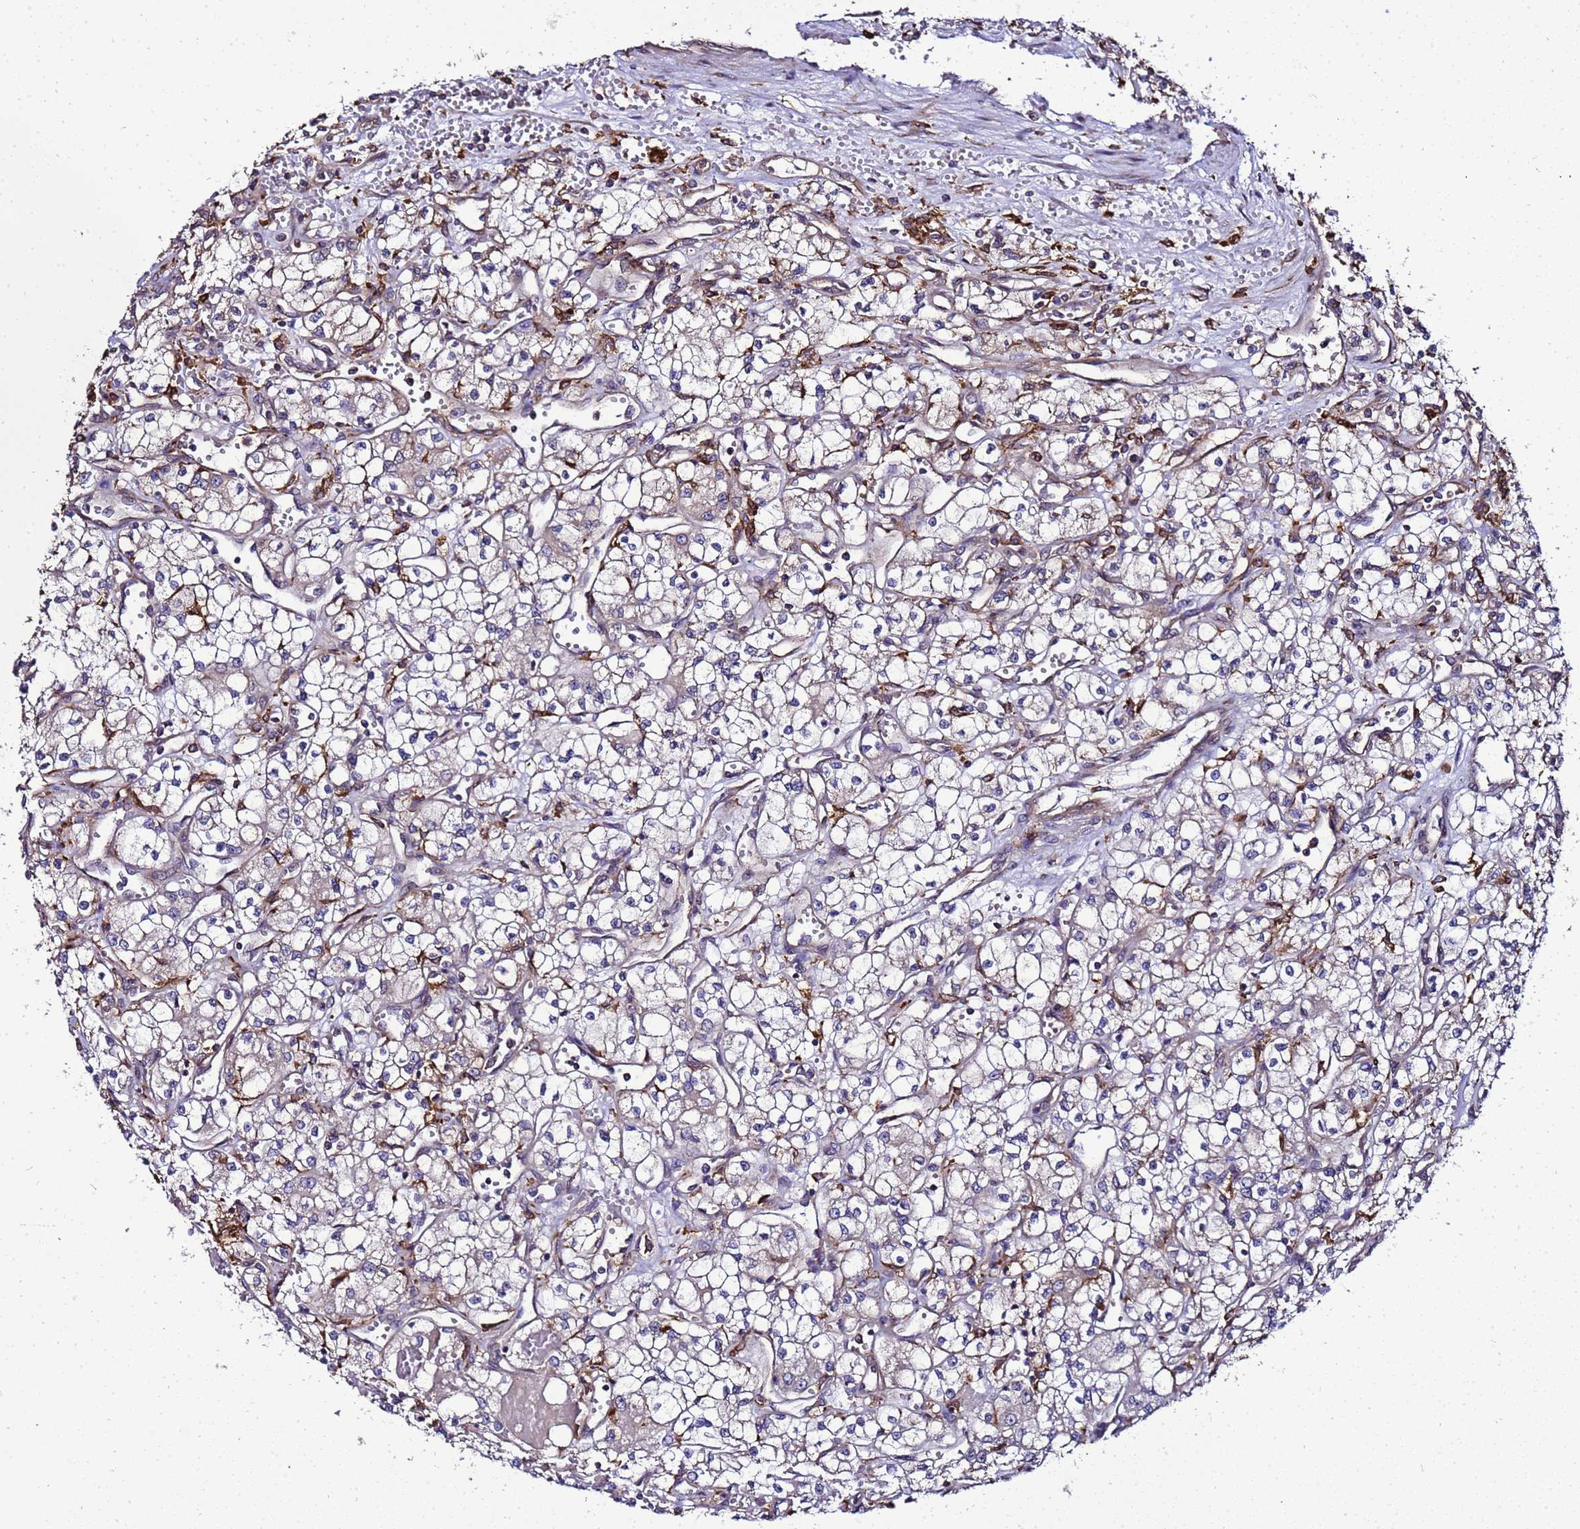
{"staining": {"intensity": "negative", "quantity": "none", "location": "none"}, "tissue": "renal cancer", "cell_type": "Tumor cells", "image_type": "cancer", "snomed": [{"axis": "morphology", "description": "Adenocarcinoma, NOS"}, {"axis": "topography", "description": "Kidney"}], "caption": "Micrograph shows no significant protein expression in tumor cells of renal cancer.", "gene": "TRABD", "patient": {"sex": "male", "age": 59}}